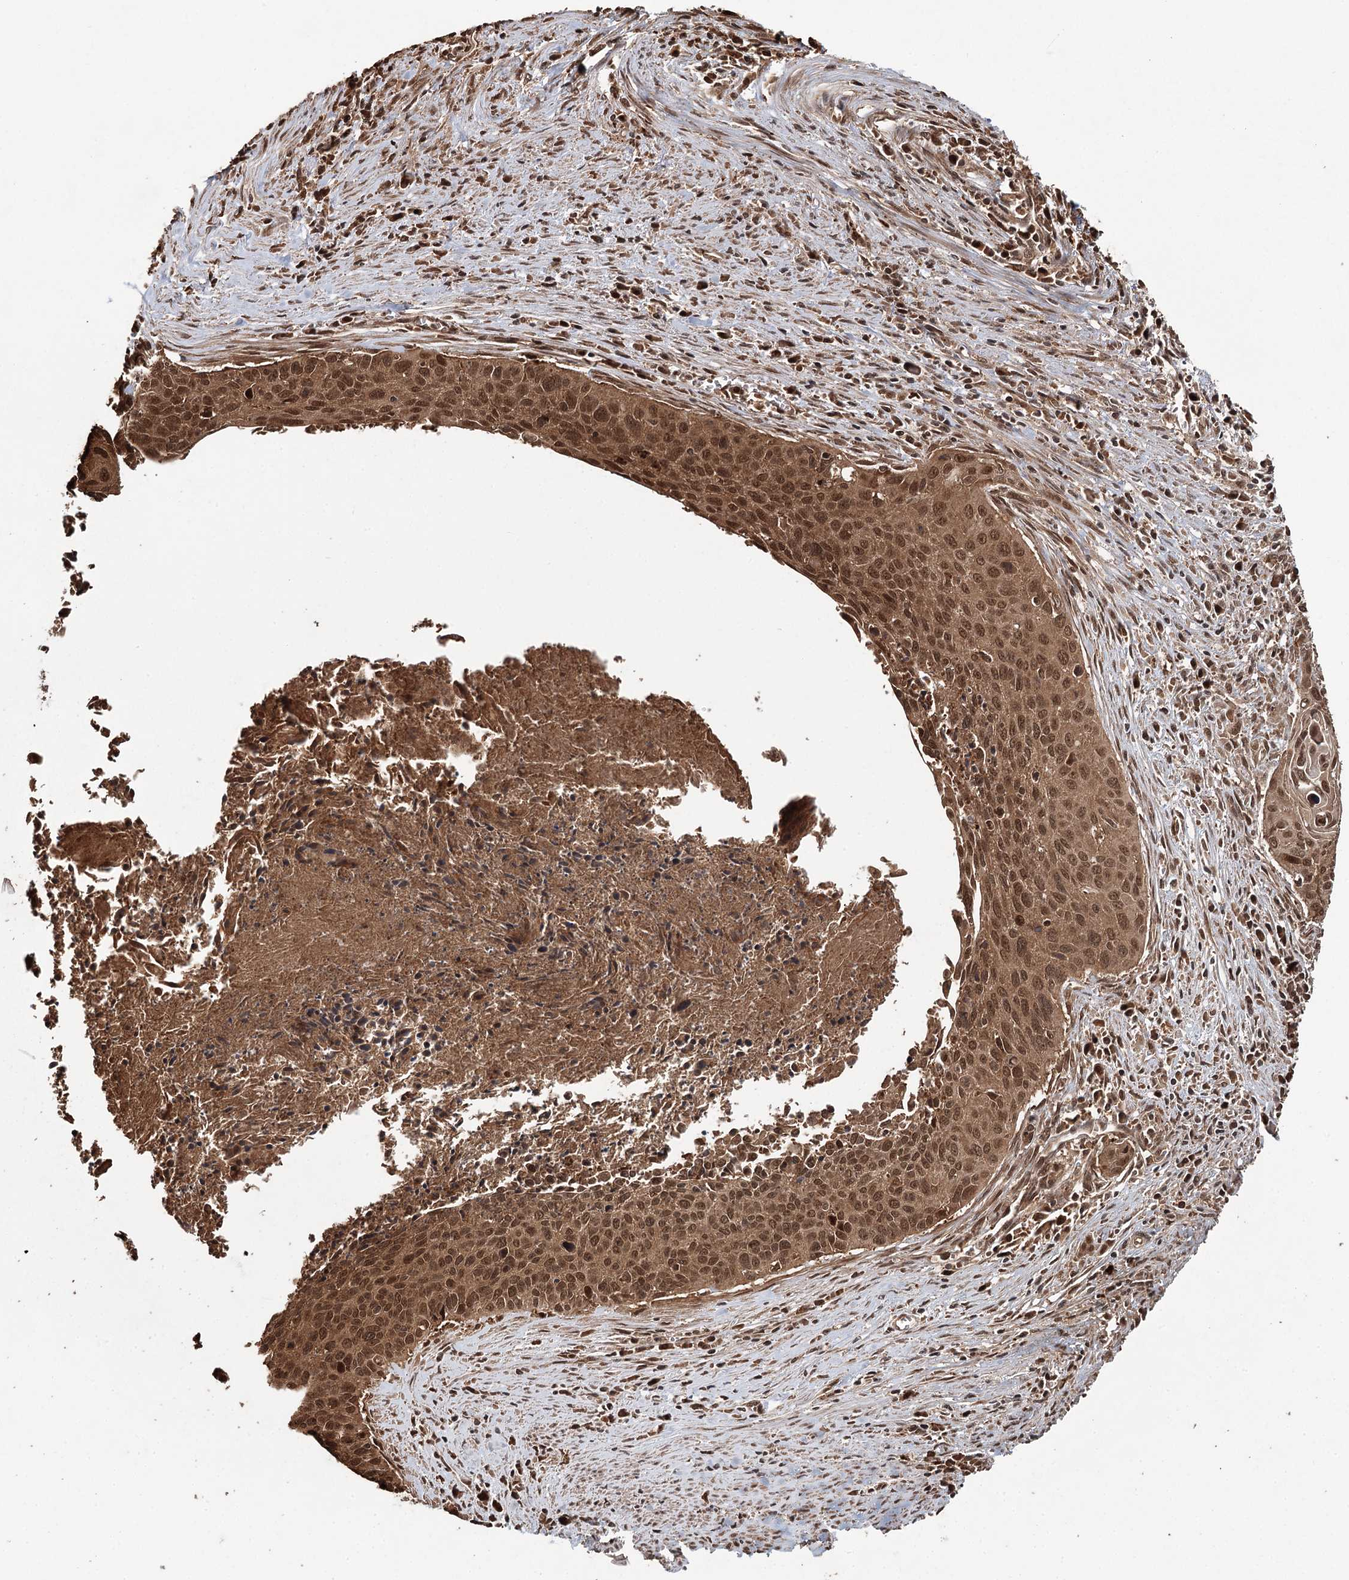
{"staining": {"intensity": "moderate", "quantity": ">75%", "location": "cytoplasmic/membranous,nuclear"}, "tissue": "cervical cancer", "cell_type": "Tumor cells", "image_type": "cancer", "snomed": [{"axis": "morphology", "description": "Squamous cell carcinoma, NOS"}, {"axis": "topography", "description": "Cervix"}], "caption": "IHC image of neoplastic tissue: human cervical cancer stained using immunohistochemistry (IHC) demonstrates medium levels of moderate protein expression localized specifically in the cytoplasmic/membranous and nuclear of tumor cells, appearing as a cytoplasmic/membranous and nuclear brown color.", "gene": "N6AMT1", "patient": {"sex": "female", "age": 55}}